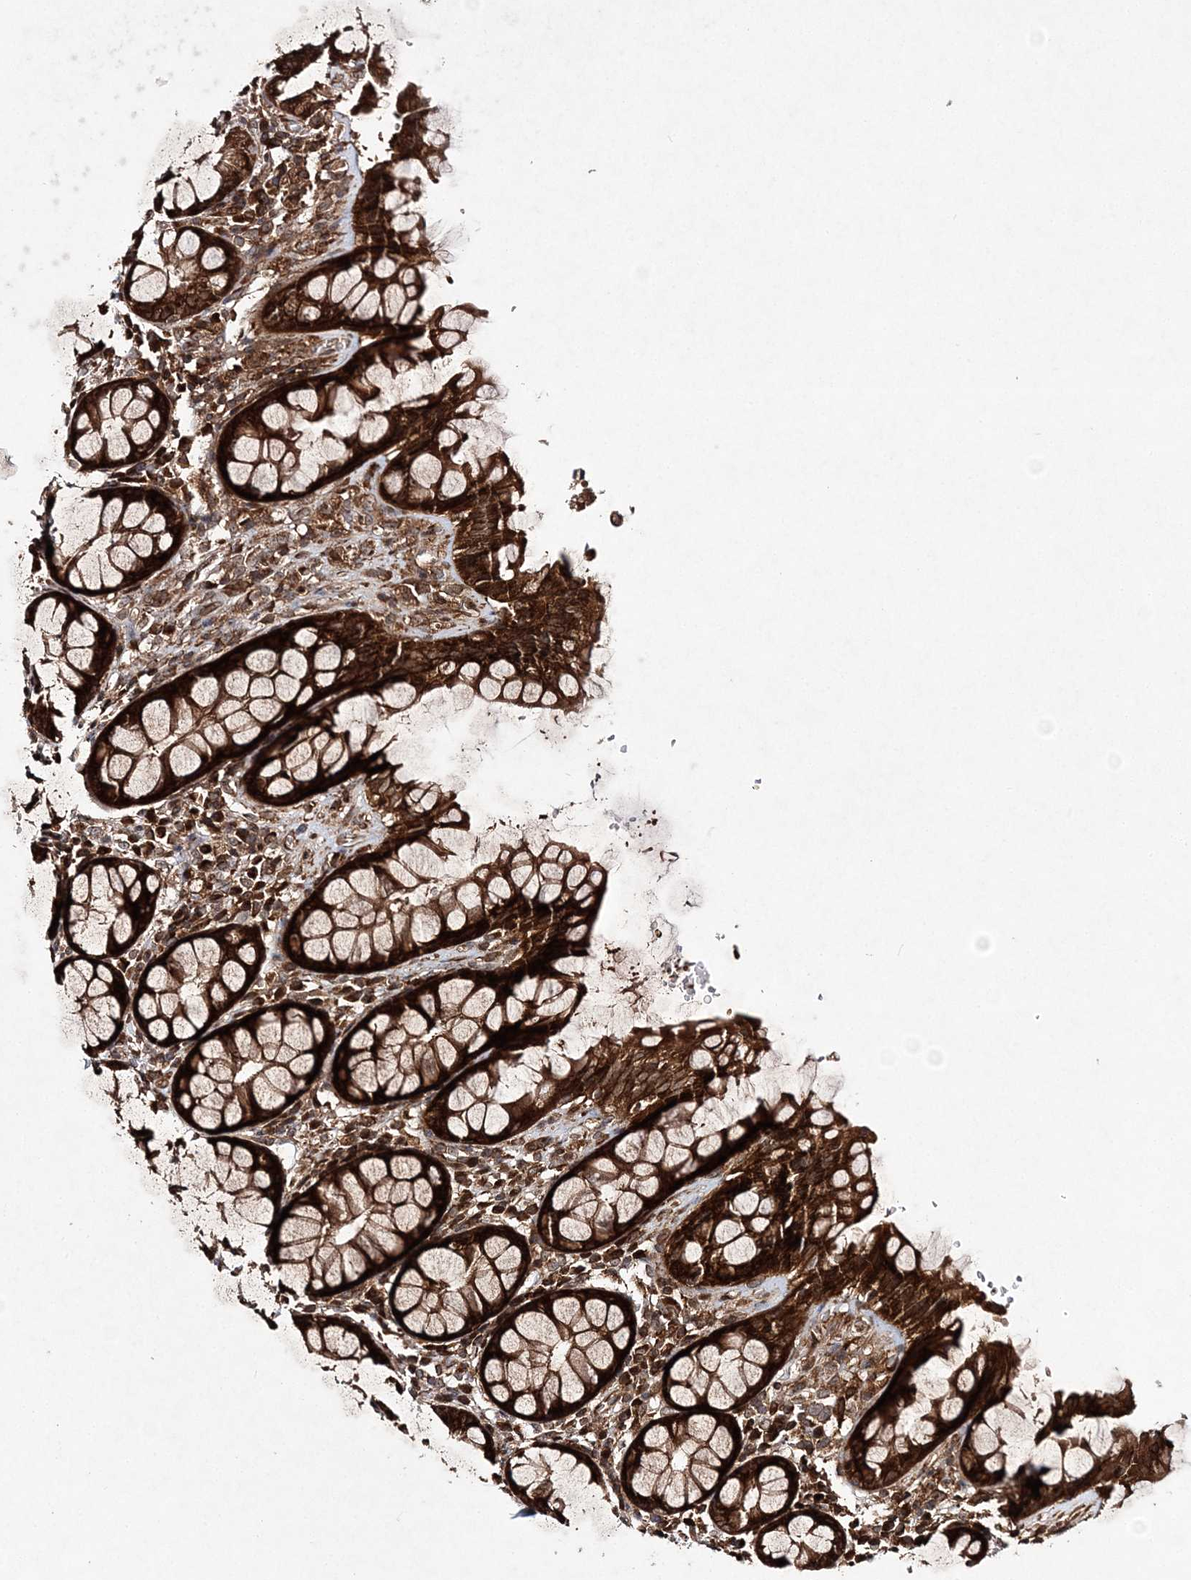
{"staining": {"intensity": "strong", "quantity": ">75%", "location": "cytoplasmic/membranous"}, "tissue": "rectum", "cell_type": "Glandular cells", "image_type": "normal", "snomed": [{"axis": "morphology", "description": "Normal tissue, NOS"}, {"axis": "topography", "description": "Rectum"}], "caption": "Immunohistochemistry (IHC) photomicrograph of benign human rectum stained for a protein (brown), which displays high levels of strong cytoplasmic/membranous positivity in about >75% of glandular cells.", "gene": "TMEM9B", "patient": {"sex": "male", "age": 64}}